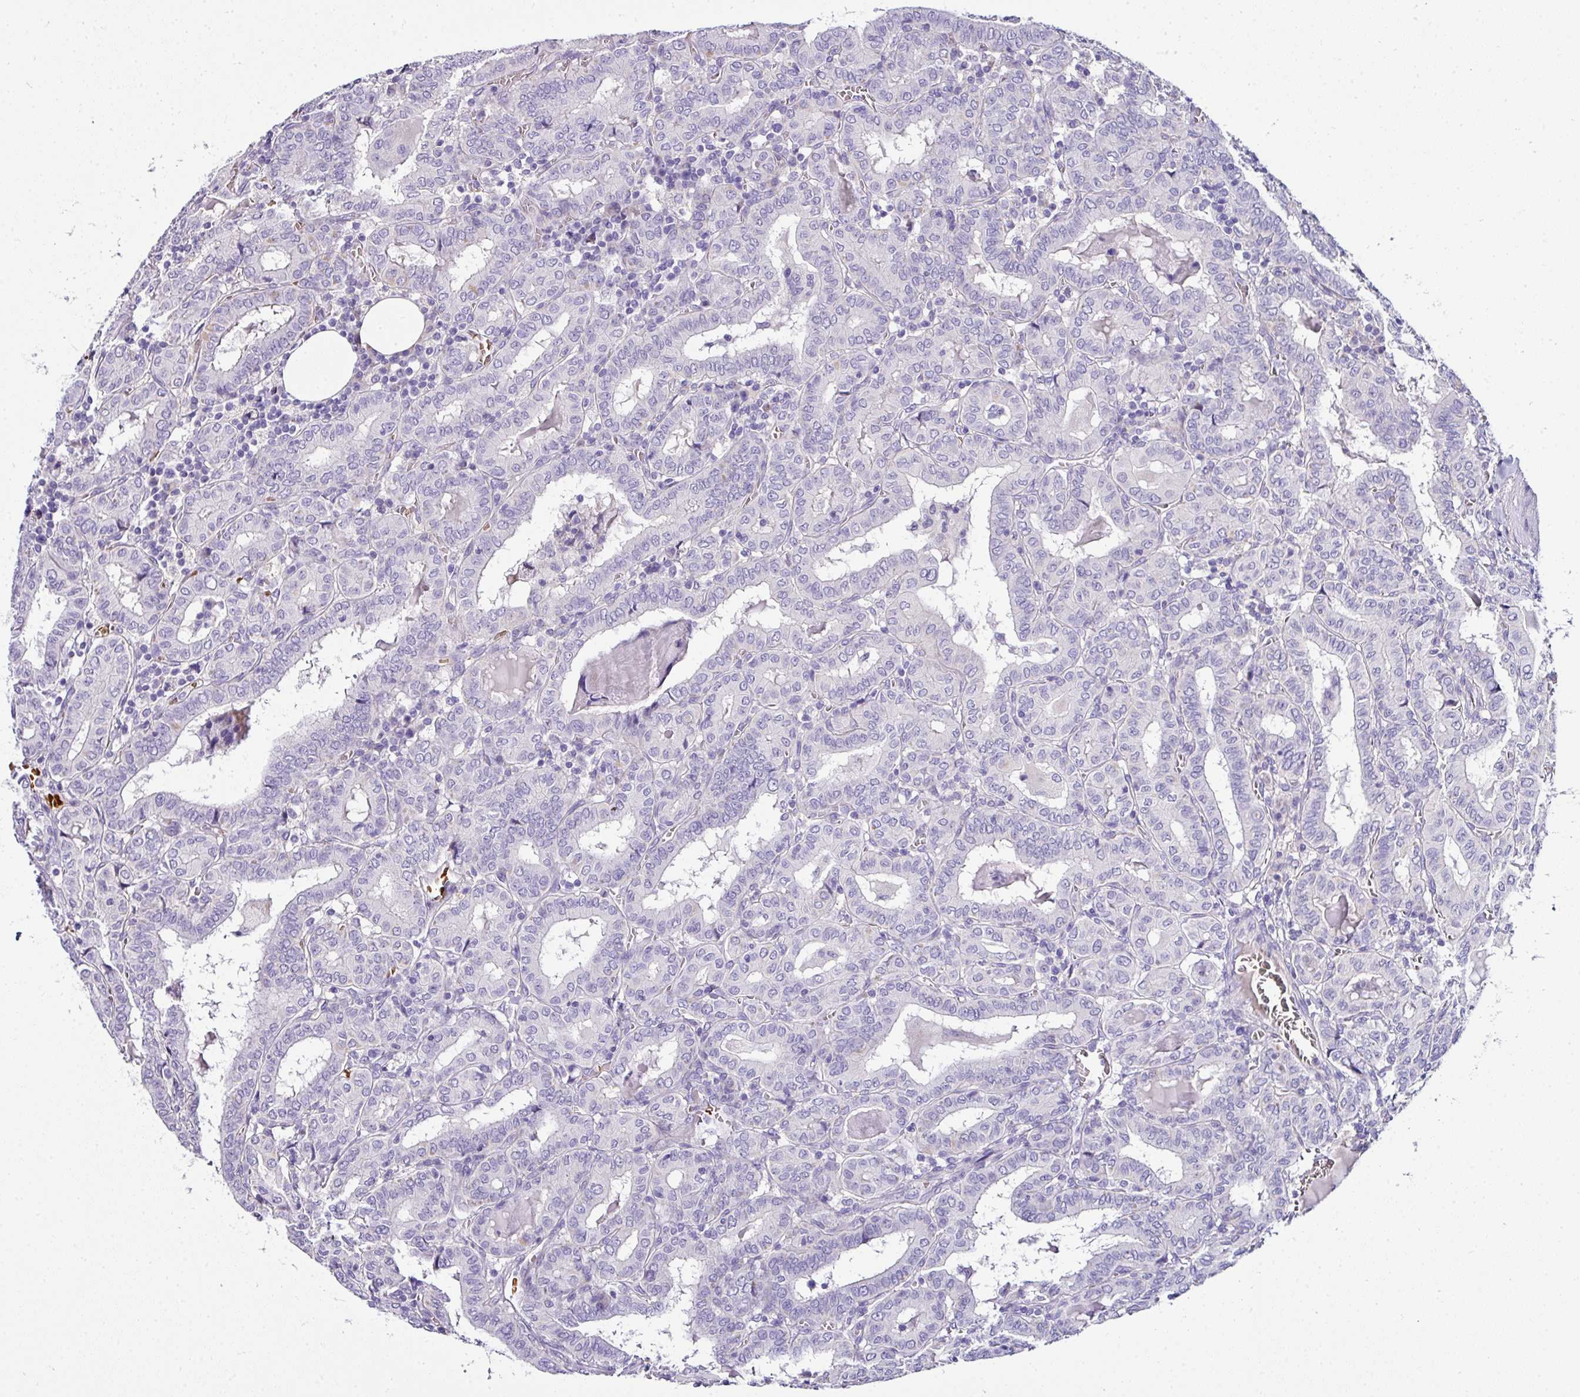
{"staining": {"intensity": "moderate", "quantity": "<25%", "location": "cytoplasmic/membranous"}, "tissue": "thyroid cancer", "cell_type": "Tumor cells", "image_type": "cancer", "snomed": [{"axis": "morphology", "description": "Papillary adenocarcinoma, NOS"}, {"axis": "topography", "description": "Thyroid gland"}], "caption": "Human thyroid papillary adenocarcinoma stained with a brown dye displays moderate cytoplasmic/membranous positive staining in approximately <25% of tumor cells.", "gene": "NAPSA", "patient": {"sex": "female", "age": 72}}